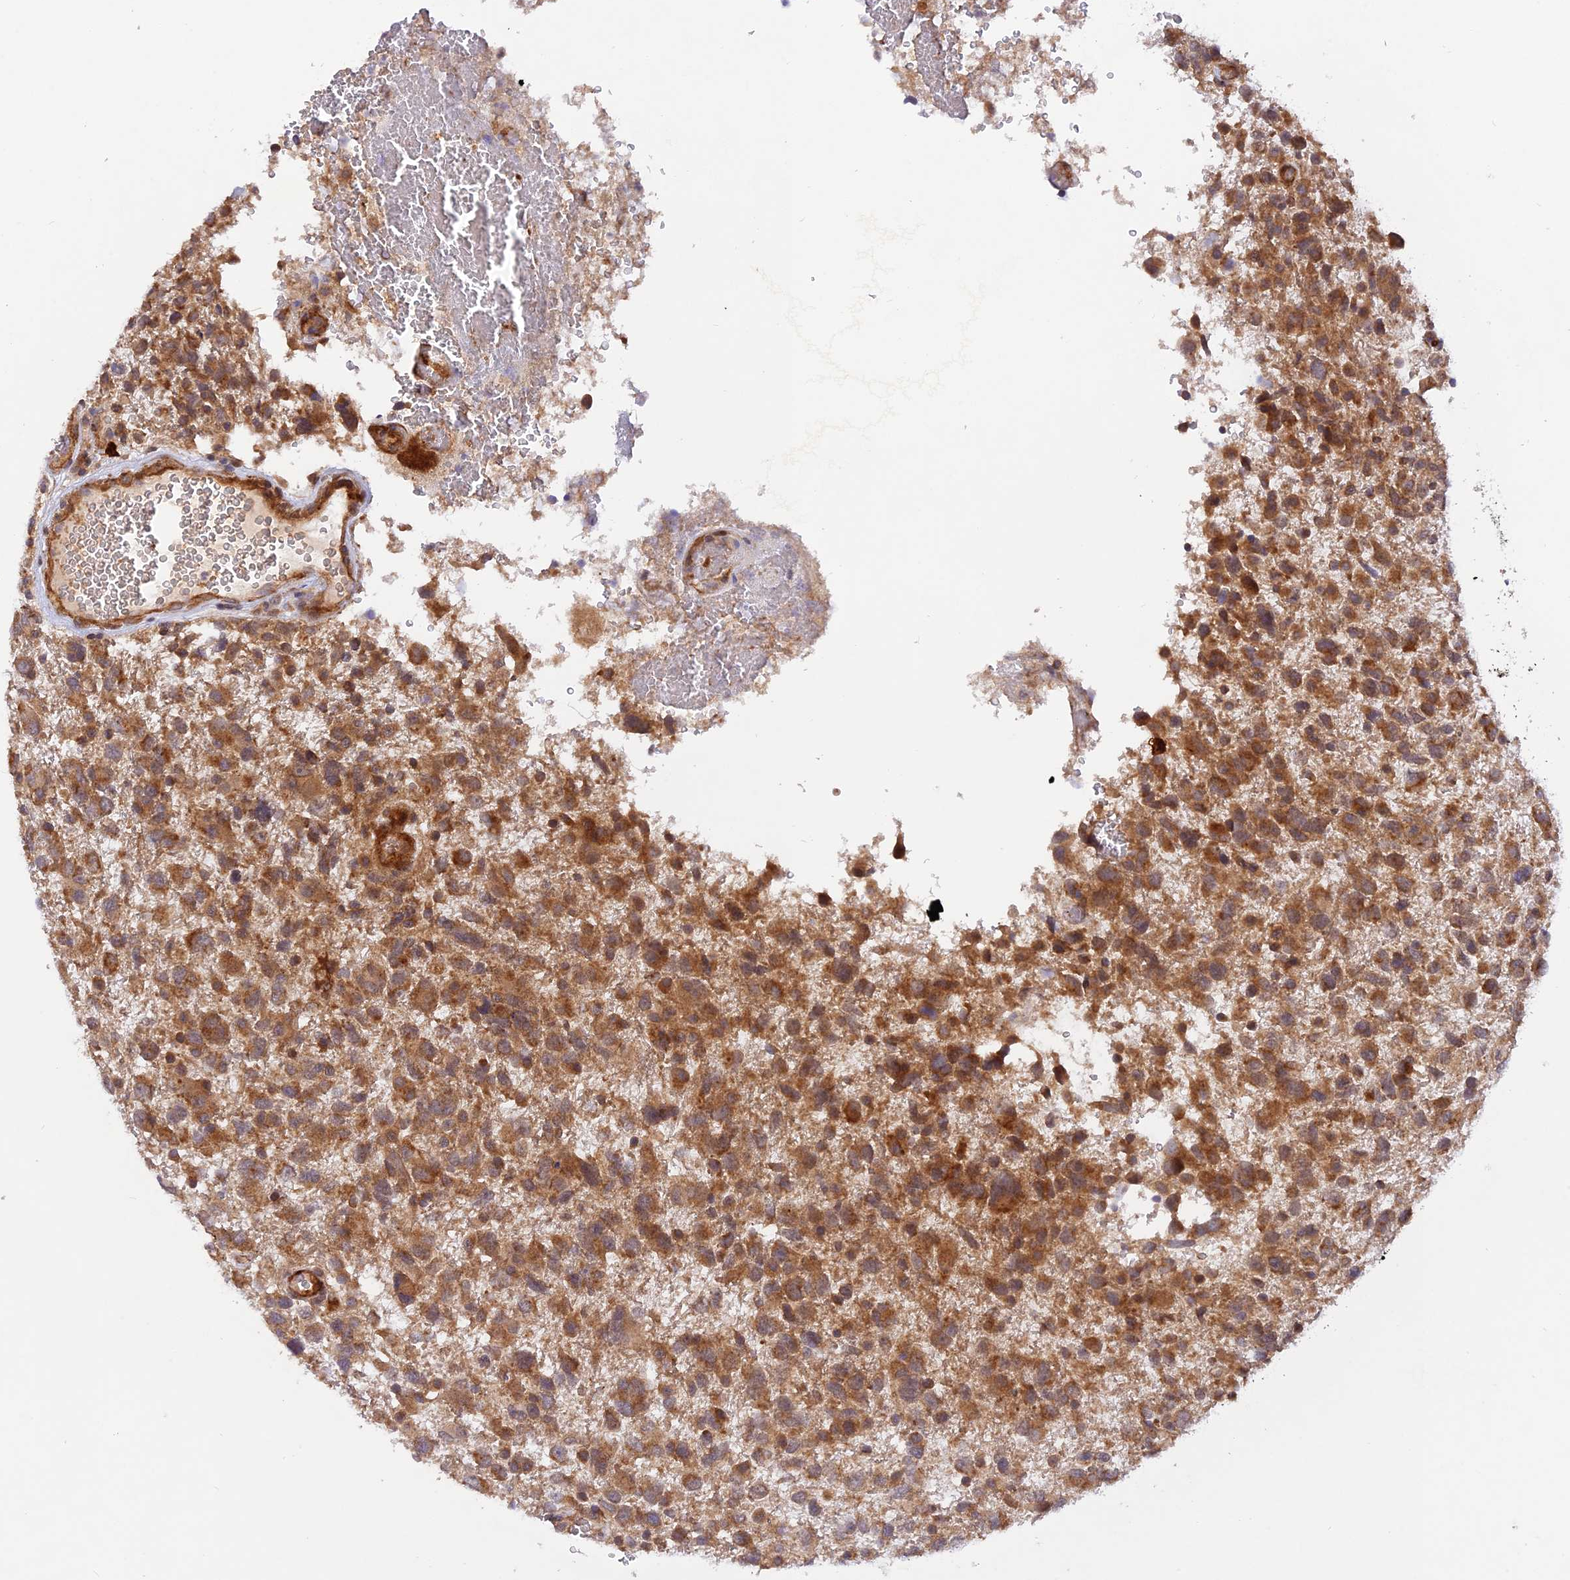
{"staining": {"intensity": "moderate", "quantity": ">75%", "location": "cytoplasmic/membranous"}, "tissue": "glioma", "cell_type": "Tumor cells", "image_type": "cancer", "snomed": [{"axis": "morphology", "description": "Glioma, malignant, High grade"}, {"axis": "topography", "description": "Brain"}], "caption": "This photomicrograph exhibits immunohistochemistry staining of glioma, with medium moderate cytoplasmic/membranous expression in about >75% of tumor cells.", "gene": "WDFY4", "patient": {"sex": "male", "age": 61}}